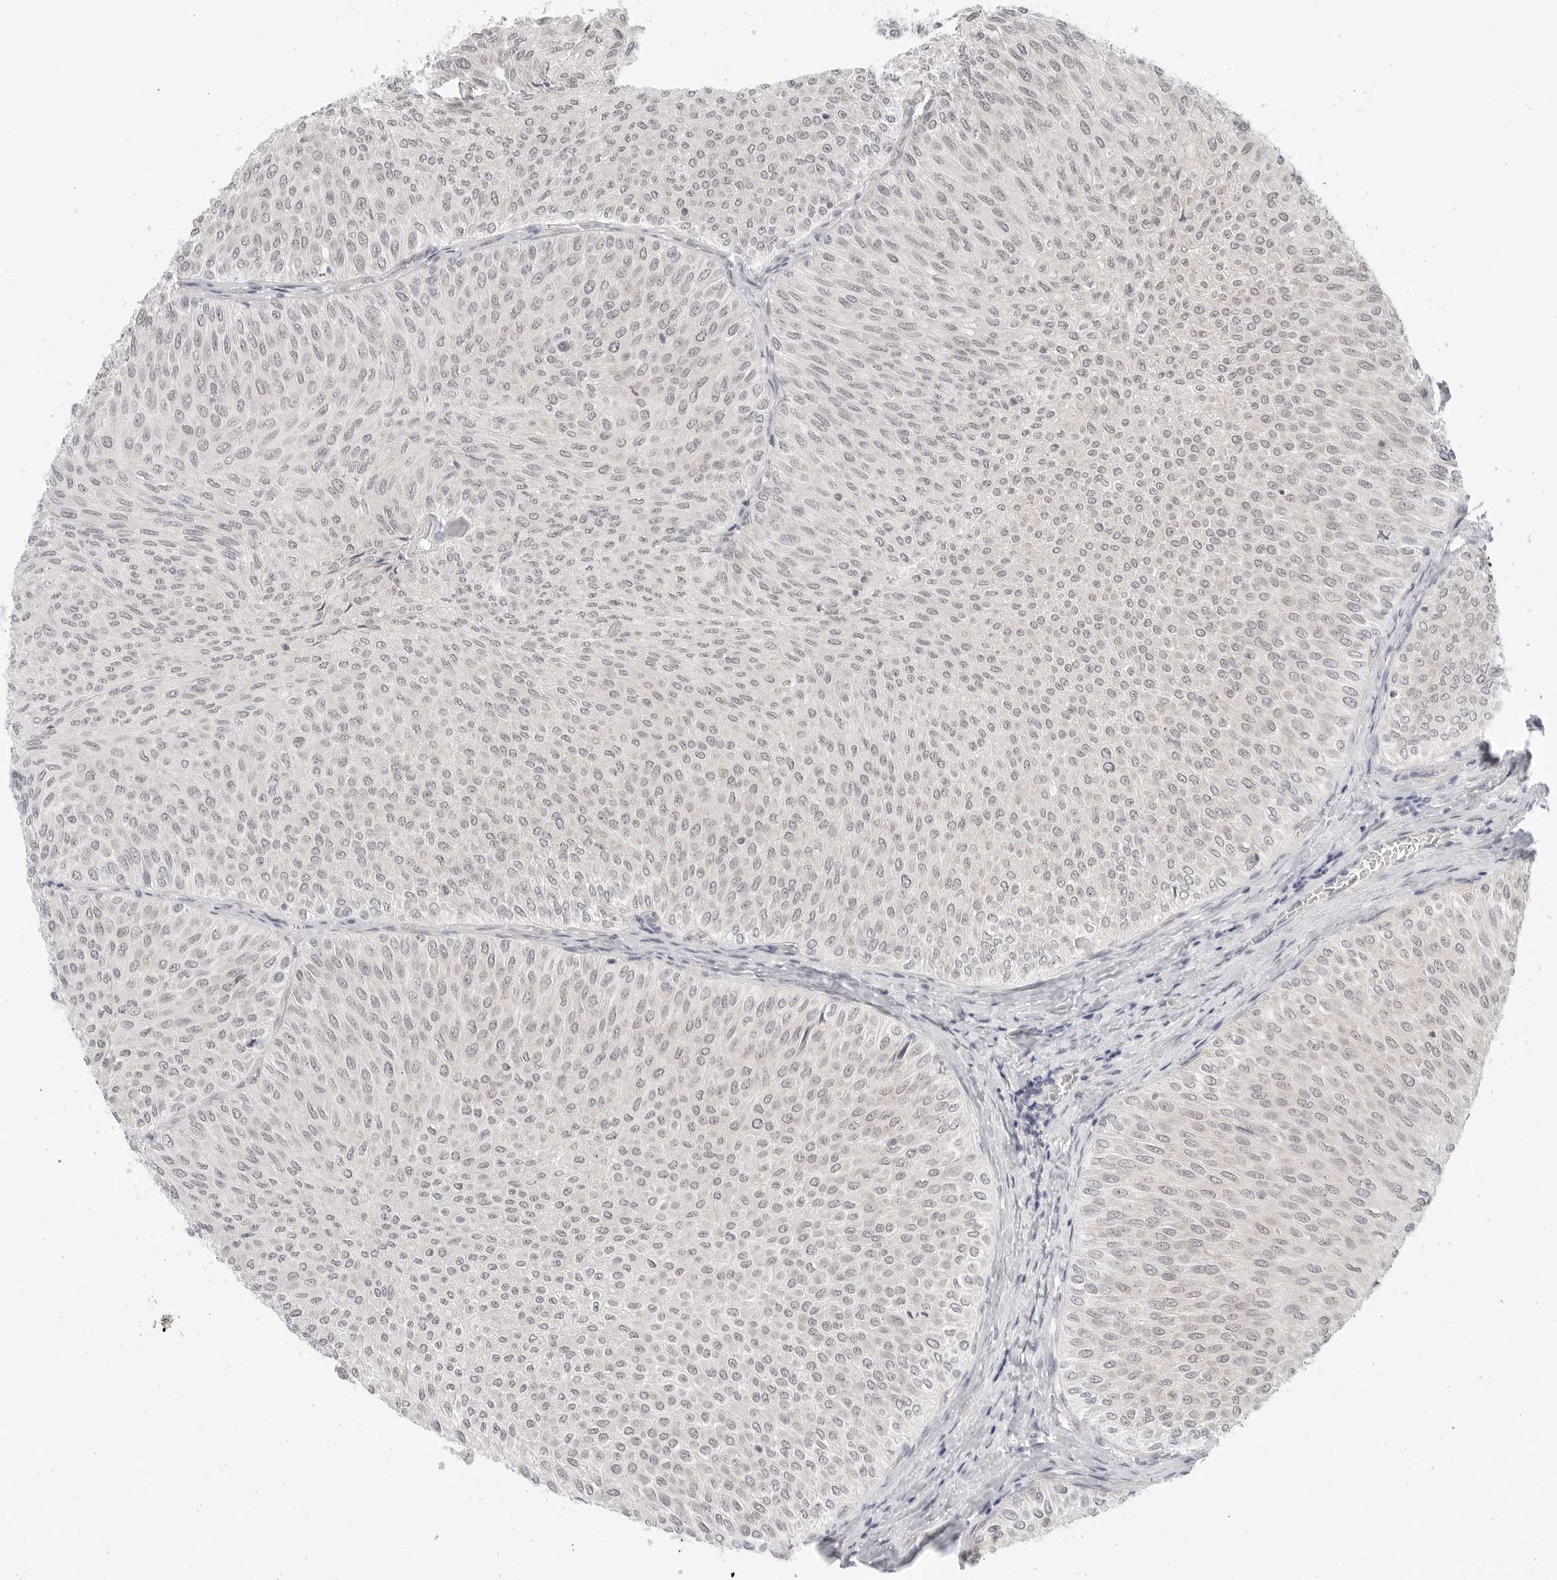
{"staining": {"intensity": "negative", "quantity": "none", "location": "none"}, "tissue": "urothelial cancer", "cell_type": "Tumor cells", "image_type": "cancer", "snomed": [{"axis": "morphology", "description": "Urothelial carcinoma, Low grade"}, {"axis": "topography", "description": "Urinary bladder"}], "caption": "Immunohistochemistry (IHC) micrograph of human urothelial cancer stained for a protein (brown), which reveals no staining in tumor cells.", "gene": "TCP1", "patient": {"sex": "male", "age": 78}}